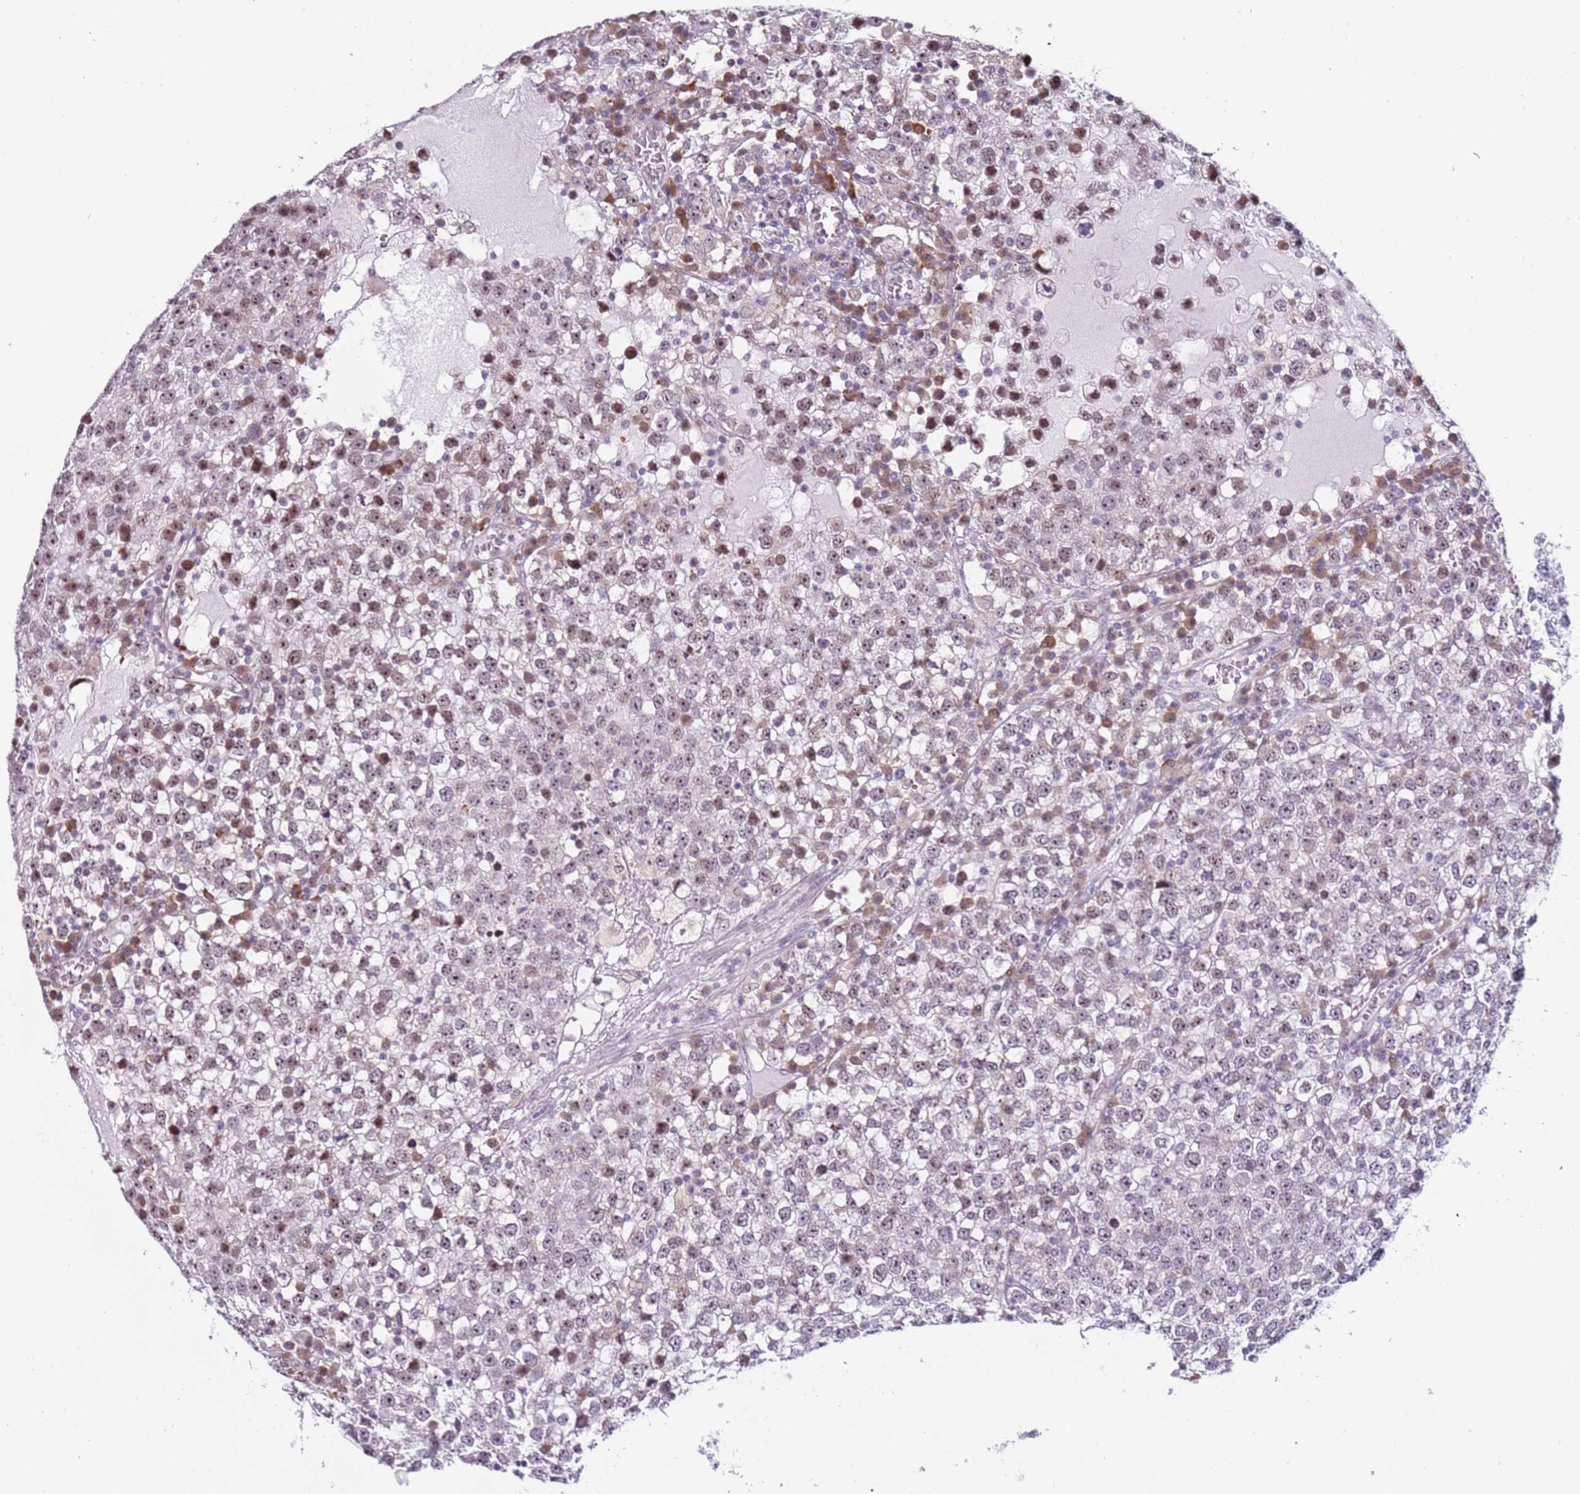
{"staining": {"intensity": "moderate", "quantity": "25%-75%", "location": "nuclear"}, "tissue": "testis cancer", "cell_type": "Tumor cells", "image_type": "cancer", "snomed": [{"axis": "morphology", "description": "Seminoma, NOS"}, {"axis": "topography", "description": "Testis"}], "caption": "DAB (3,3'-diaminobenzidine) immunohistochemical staining of testis cancer displays moderate nuclear protein positivity in about 25%-75% of tumor cells. (DAB (3,3'-diaminobenzidine) IHC, brown staining for protein, blue staining for nuclei).", "gene": "UCMA", "patient": {"sex": "male", "age": 65}}